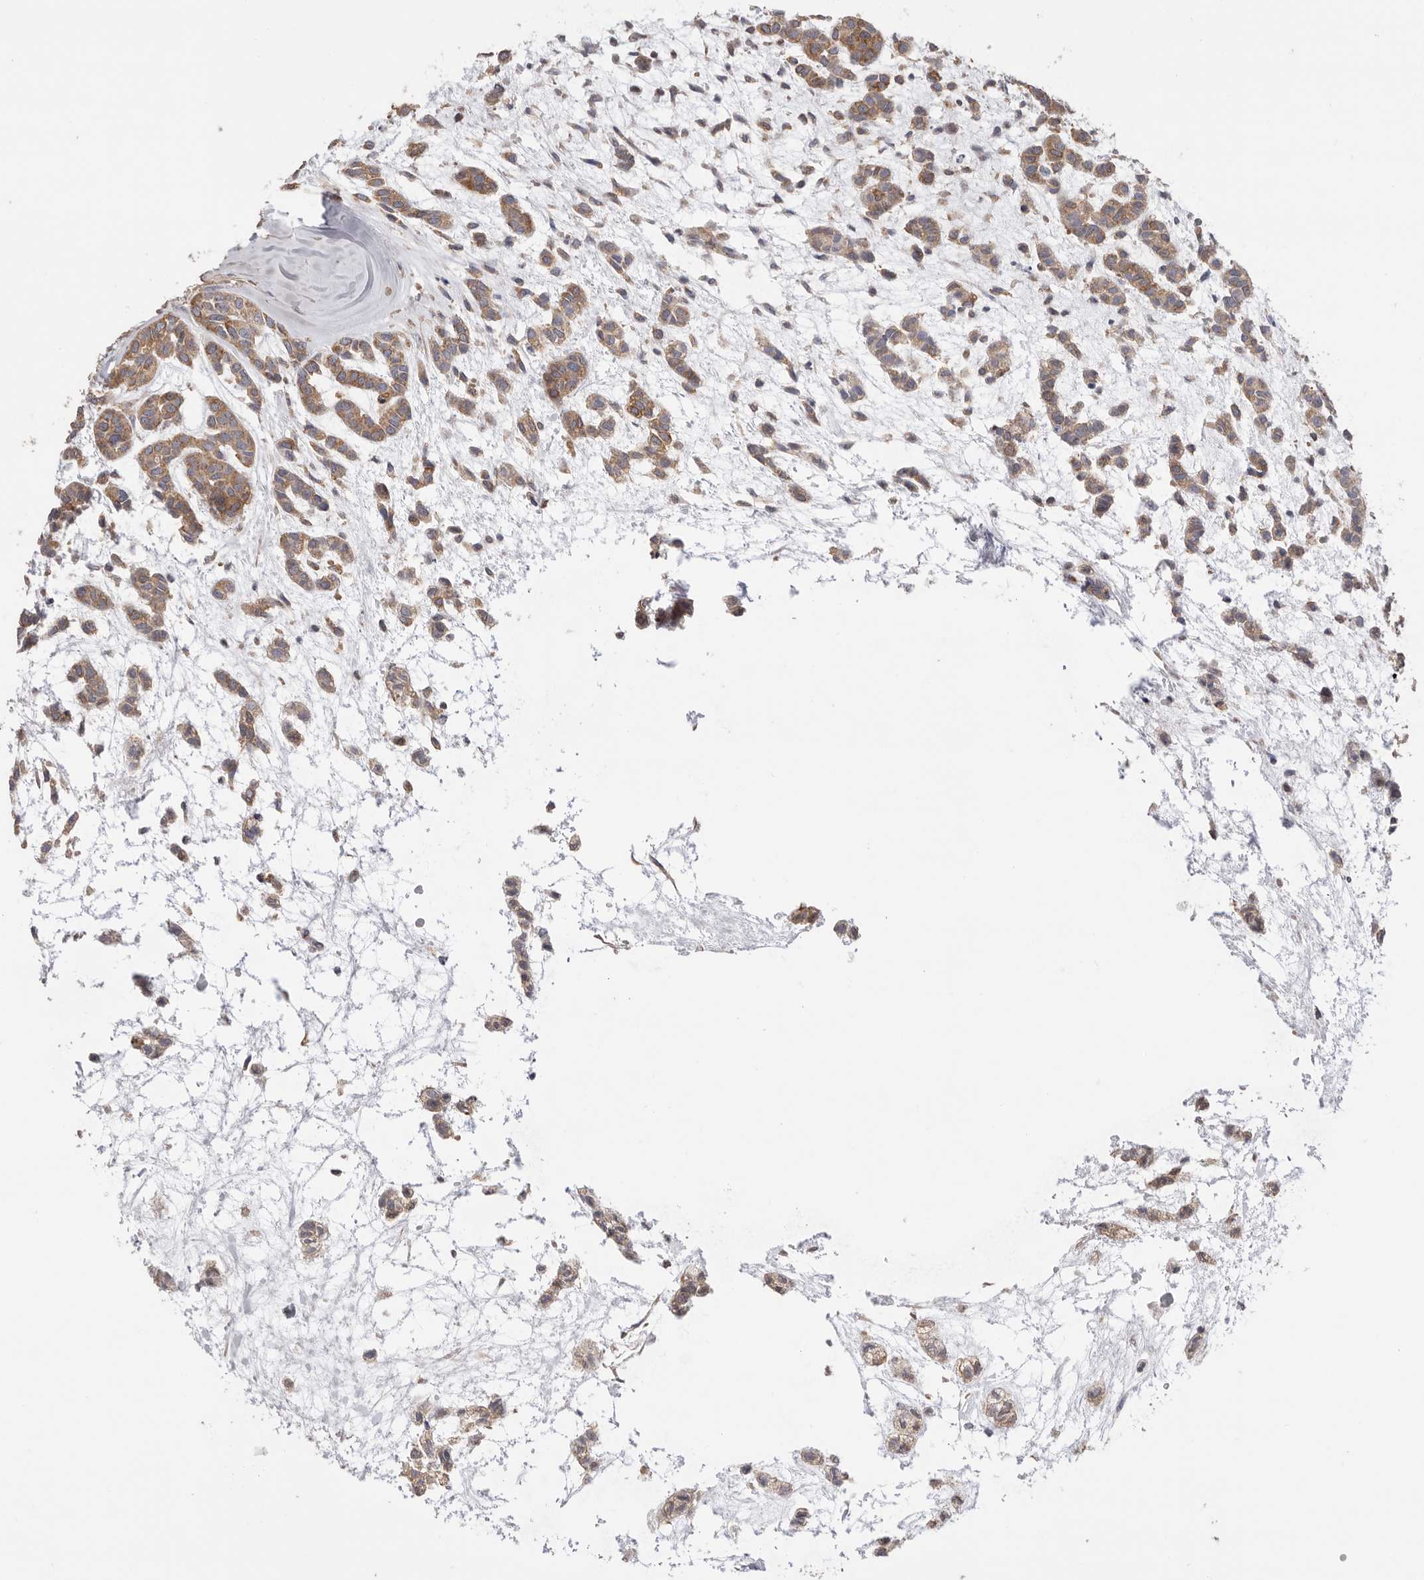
{"staining": {"intensity": "moderate", "quantity": ">75%", "location": "cytoplasmic/membranous"}, "tissue": "head and neck cancer", "cell_type": "Tumor cells", "image_type": "cancer", "snomed": [{"axis": "morphology", "description": "Adenocarcinoma, NOS"}, {"axis": "morphology", "description": "Adenoma, NOS"}, {"axis": "topography", "description": "Head-Neck"}], "caption": "Protein staining of head and neck cancer (adenoma) tissue demonstrates moderate cytoplasmic/membranous expression in approximately >75% of tumor cells.", "gene": "SERBP1", "patient": {"sex": "female", "age": 55}}